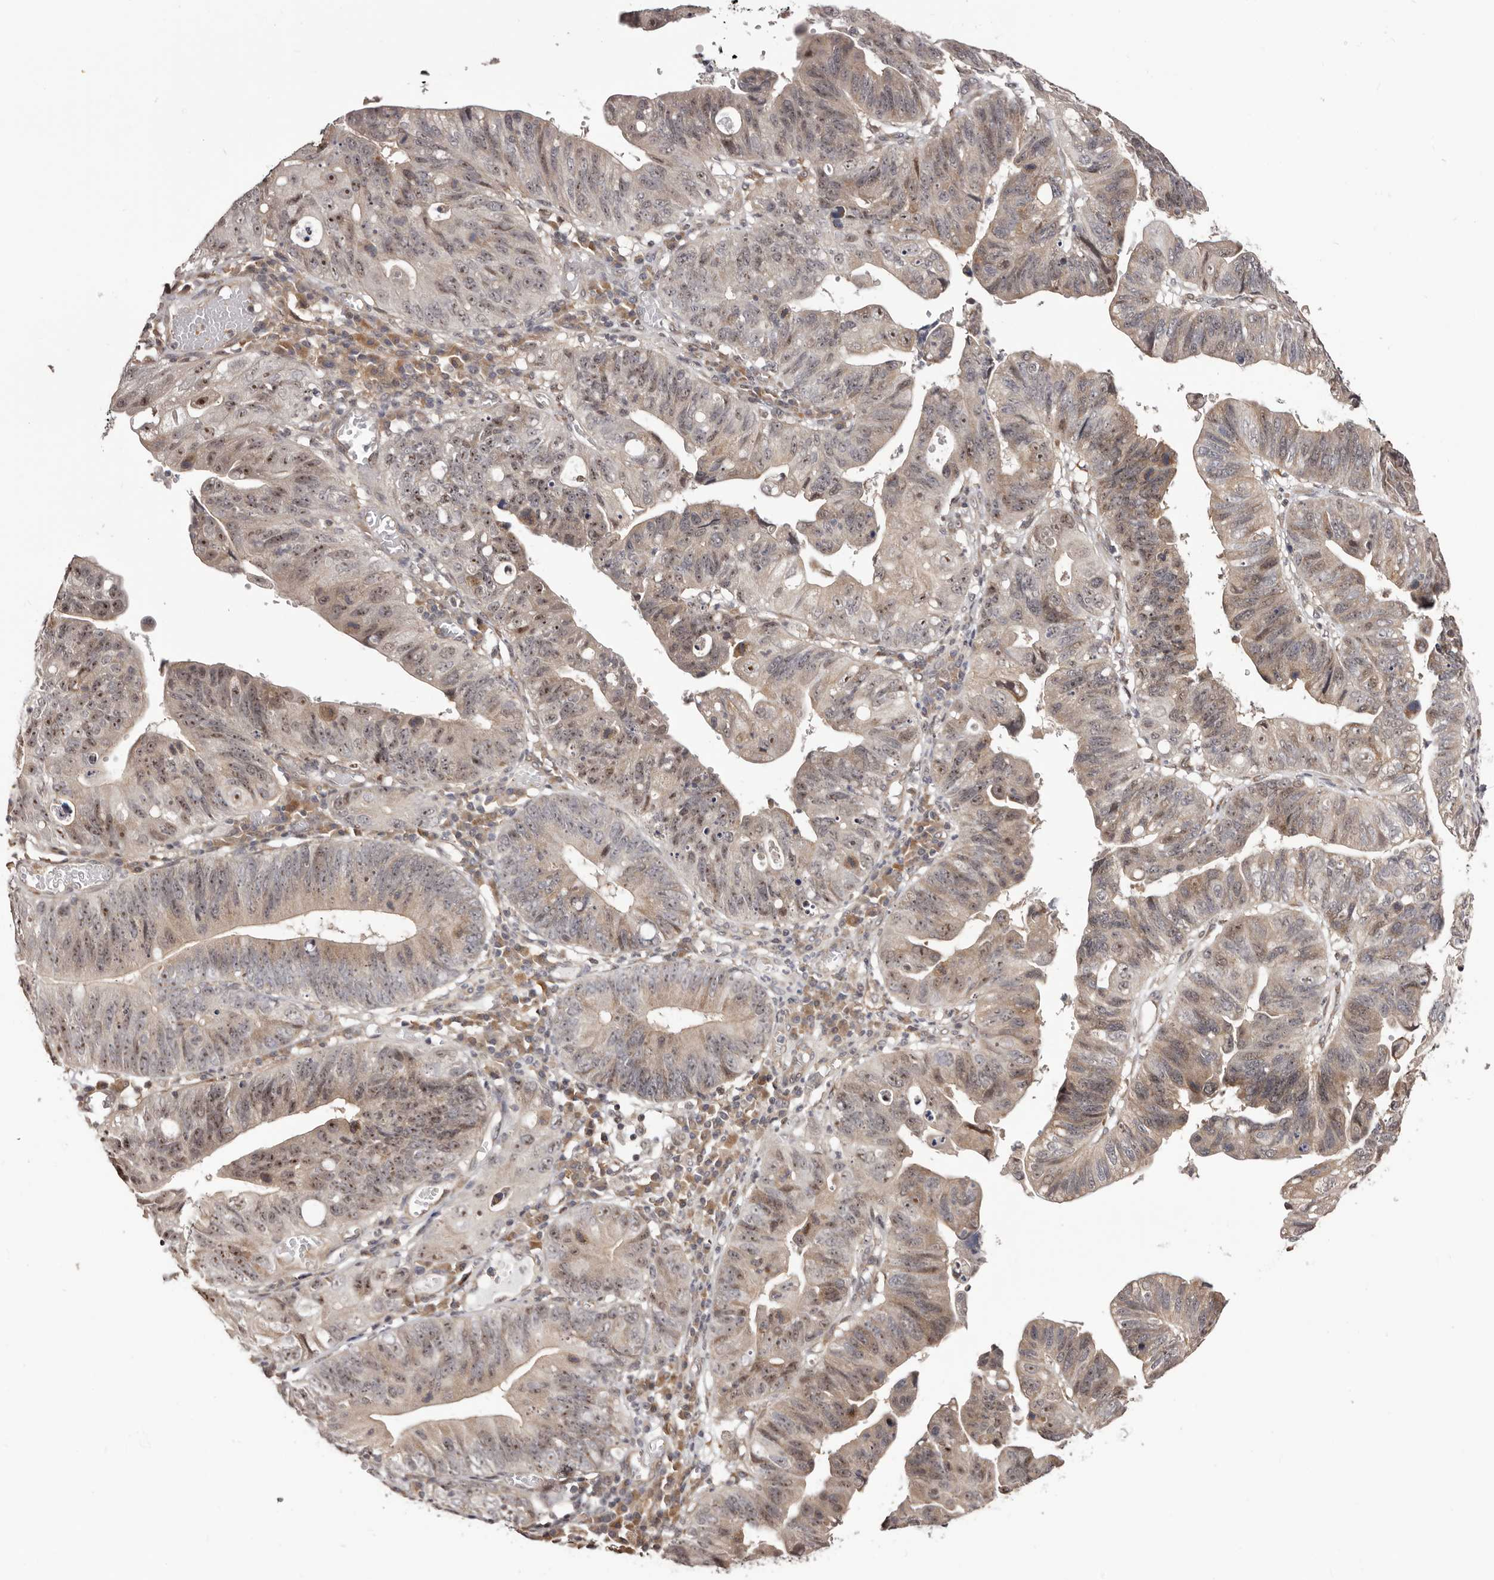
{"staining": {"intensity": "moderate", "quantity": "<25%", "location": "cytoplasmic/membranous,nuclear"}, "tissue": "stomach cancer", "cell_type": "Tumor cells", "image_type": "cancer", "snomed": [{"axis": "morphology", "description": "Adenocarcinoma, NOS"}, {"axis": "topography", "description": "Stomach"}], "caption": "Immunohistochemistry staining of adenocarcinoma (stomach), which displays low levels of moderate cytoplasmic/membranous and nuclear positivity in approximately <25% of tumor cells indicating moderate cytoplasmic/membranous and nuclear protein positivity. The staining was performed using DAB (3,3'-diaminobenzidine) (brown) for protein detection and nuclei were counterstained in hematoxylin (blue).", "gene": "NOL12", "patient": {"sex": "male", "age": 59}}